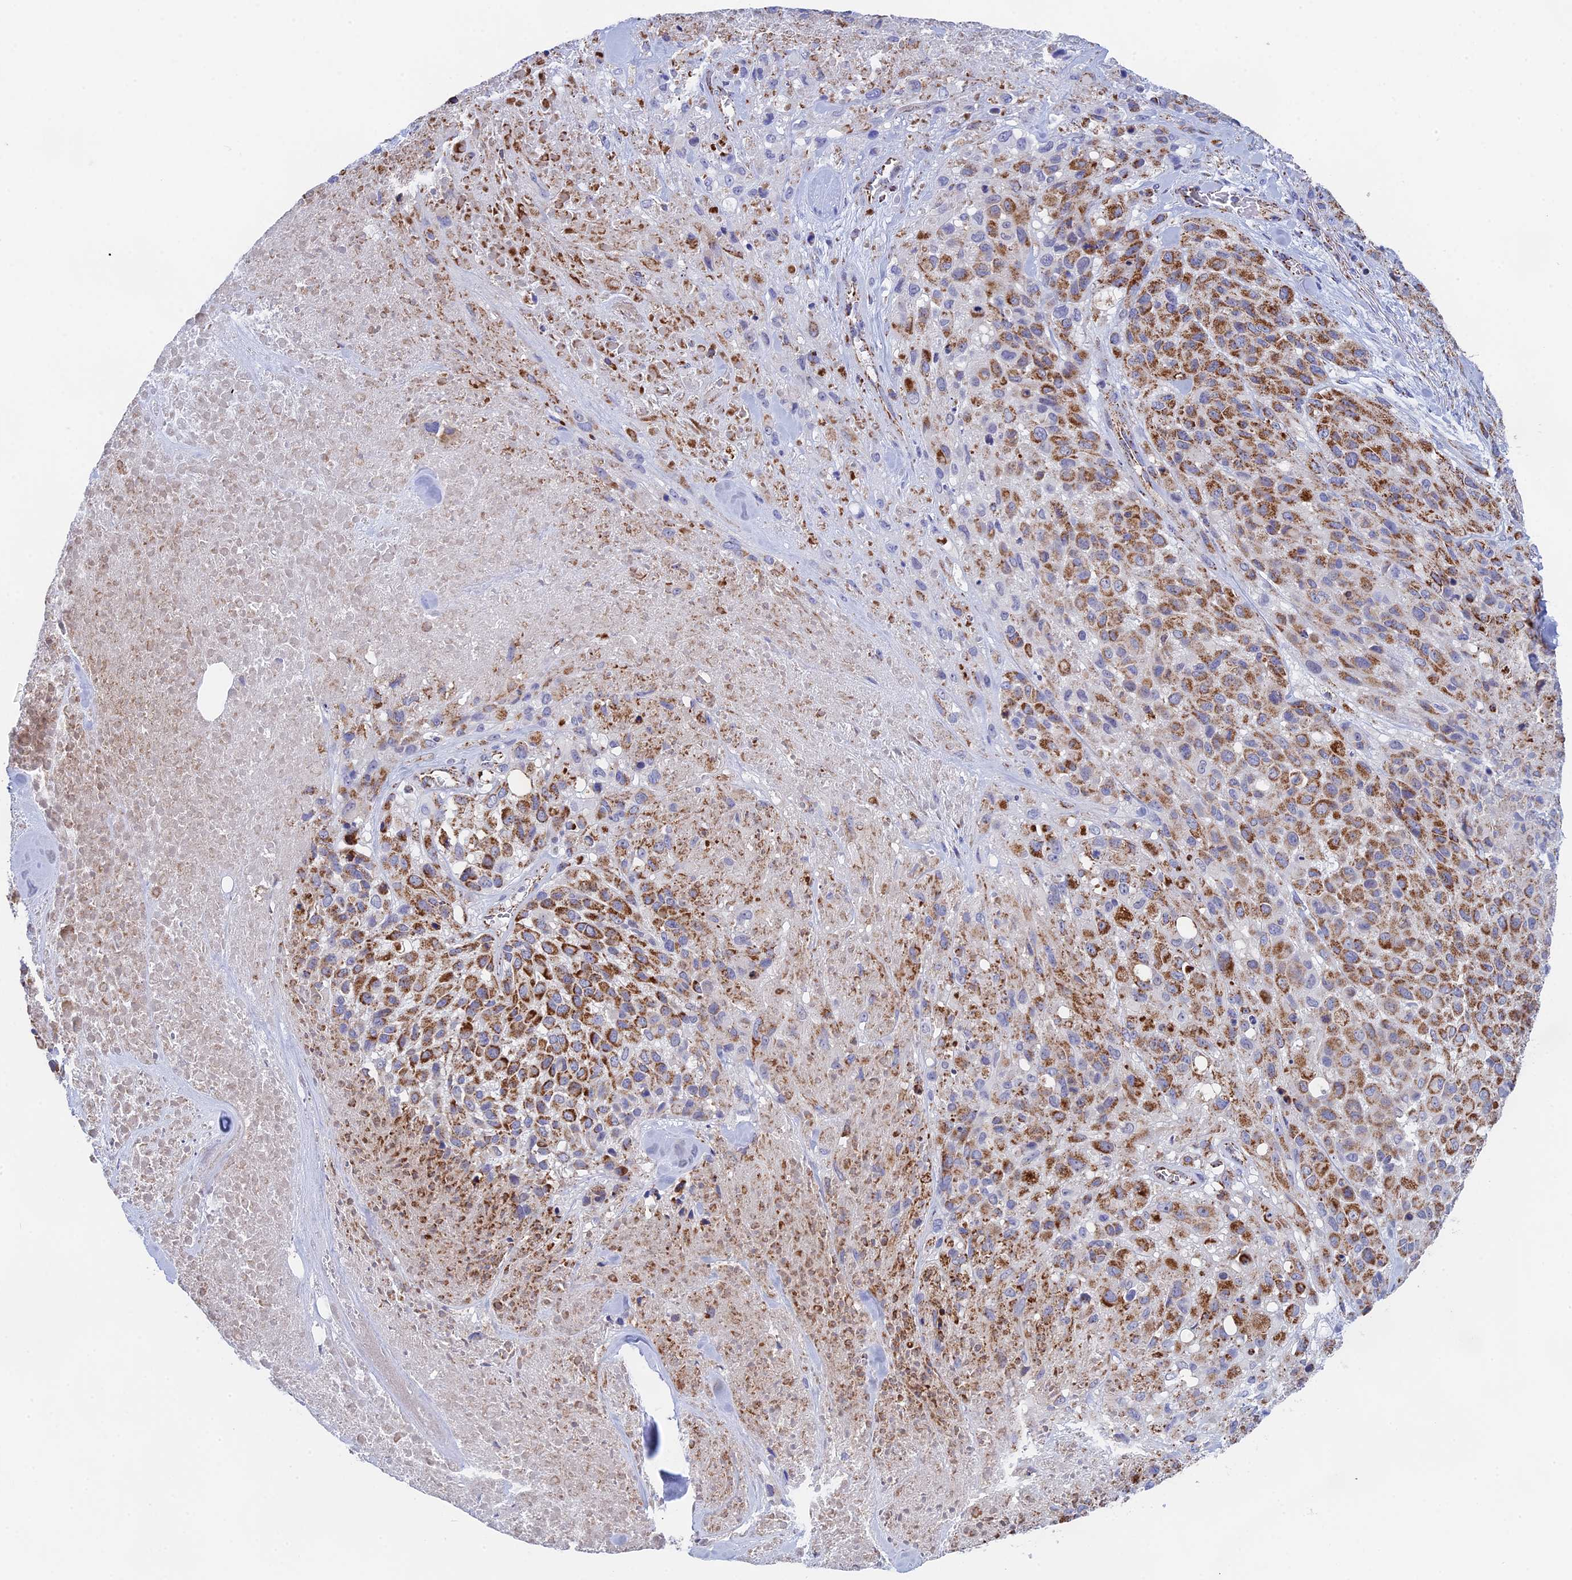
{"staining": {"intensity": "moderate", "quantity": ">75%", "location": "cytoplasmic/membranous"}, "tissue": "melanoma", "cell_type": "Tumor cells", "image_type": "cancer", "snomed": [{"axis": "morphology", "description": "Malignant melanoma, Metastatic site"}, {"axis": "topography", "description": "Skin"}], "caption": "Protein expression by IHC demonstrates moderate cytoplasmic/membranous expression in about >75% of tumor cells in melanoma.", "gene": "NDUFA5", "patient": {"sex": "female", "age": 81}}